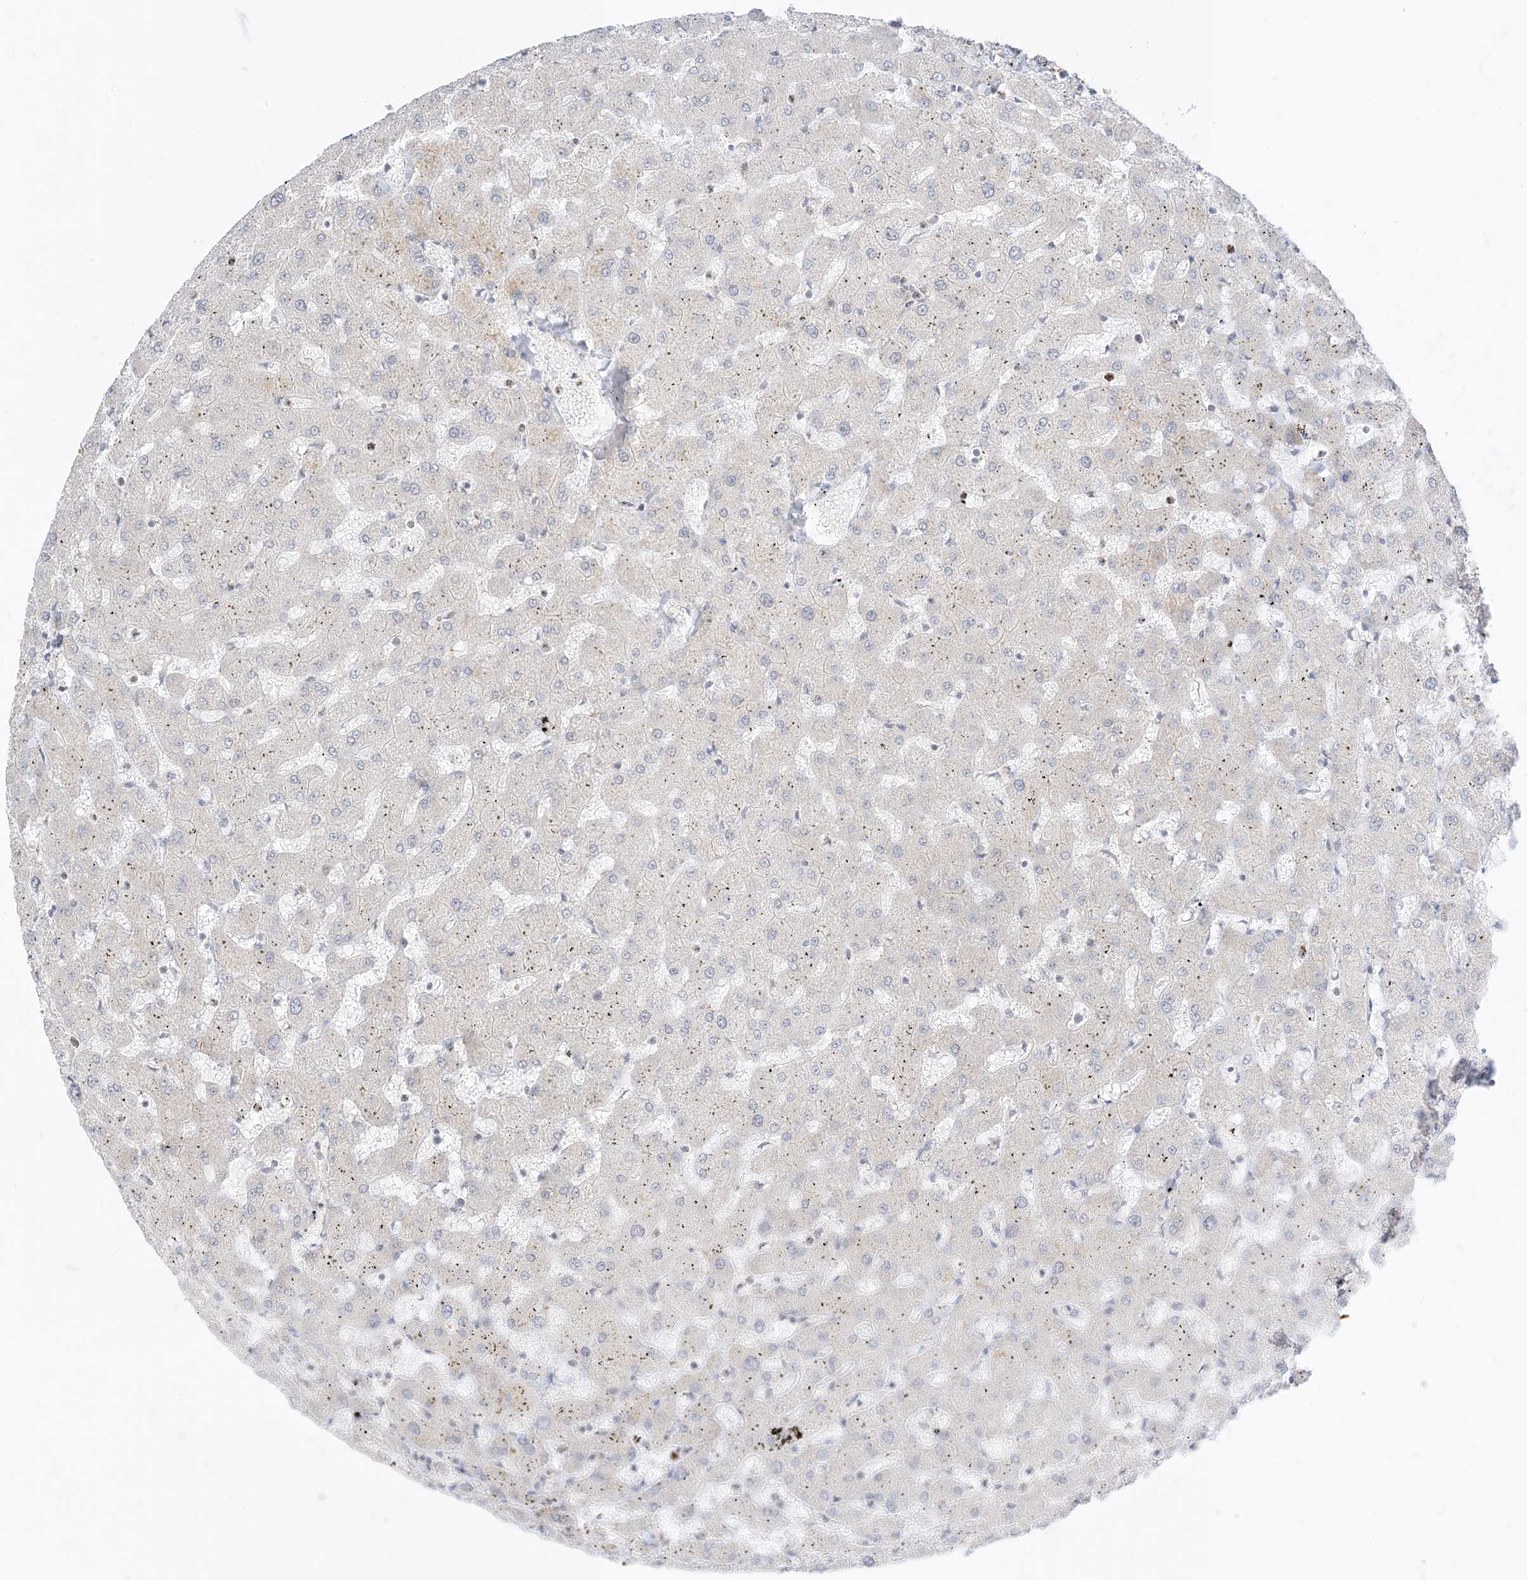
{"staining": {"intensity": "negative", "quantity": "none", "location": "none"}, "tissue": "liver", "cell_type": "Cholangiocytes", "image_type": "normal", "snomed": [{"axis": "morphology", "description": "Normal tissue, NOS"}, {"axis": "topography", "description": "Liver"}], "caption": "High power microscopy photomicrograph of an IHC histopathology image of normal liver, revealing no significant expression in cholangiocytes.", "gene": "RAC1", "patient": {"sex": "female", "age": 63}}